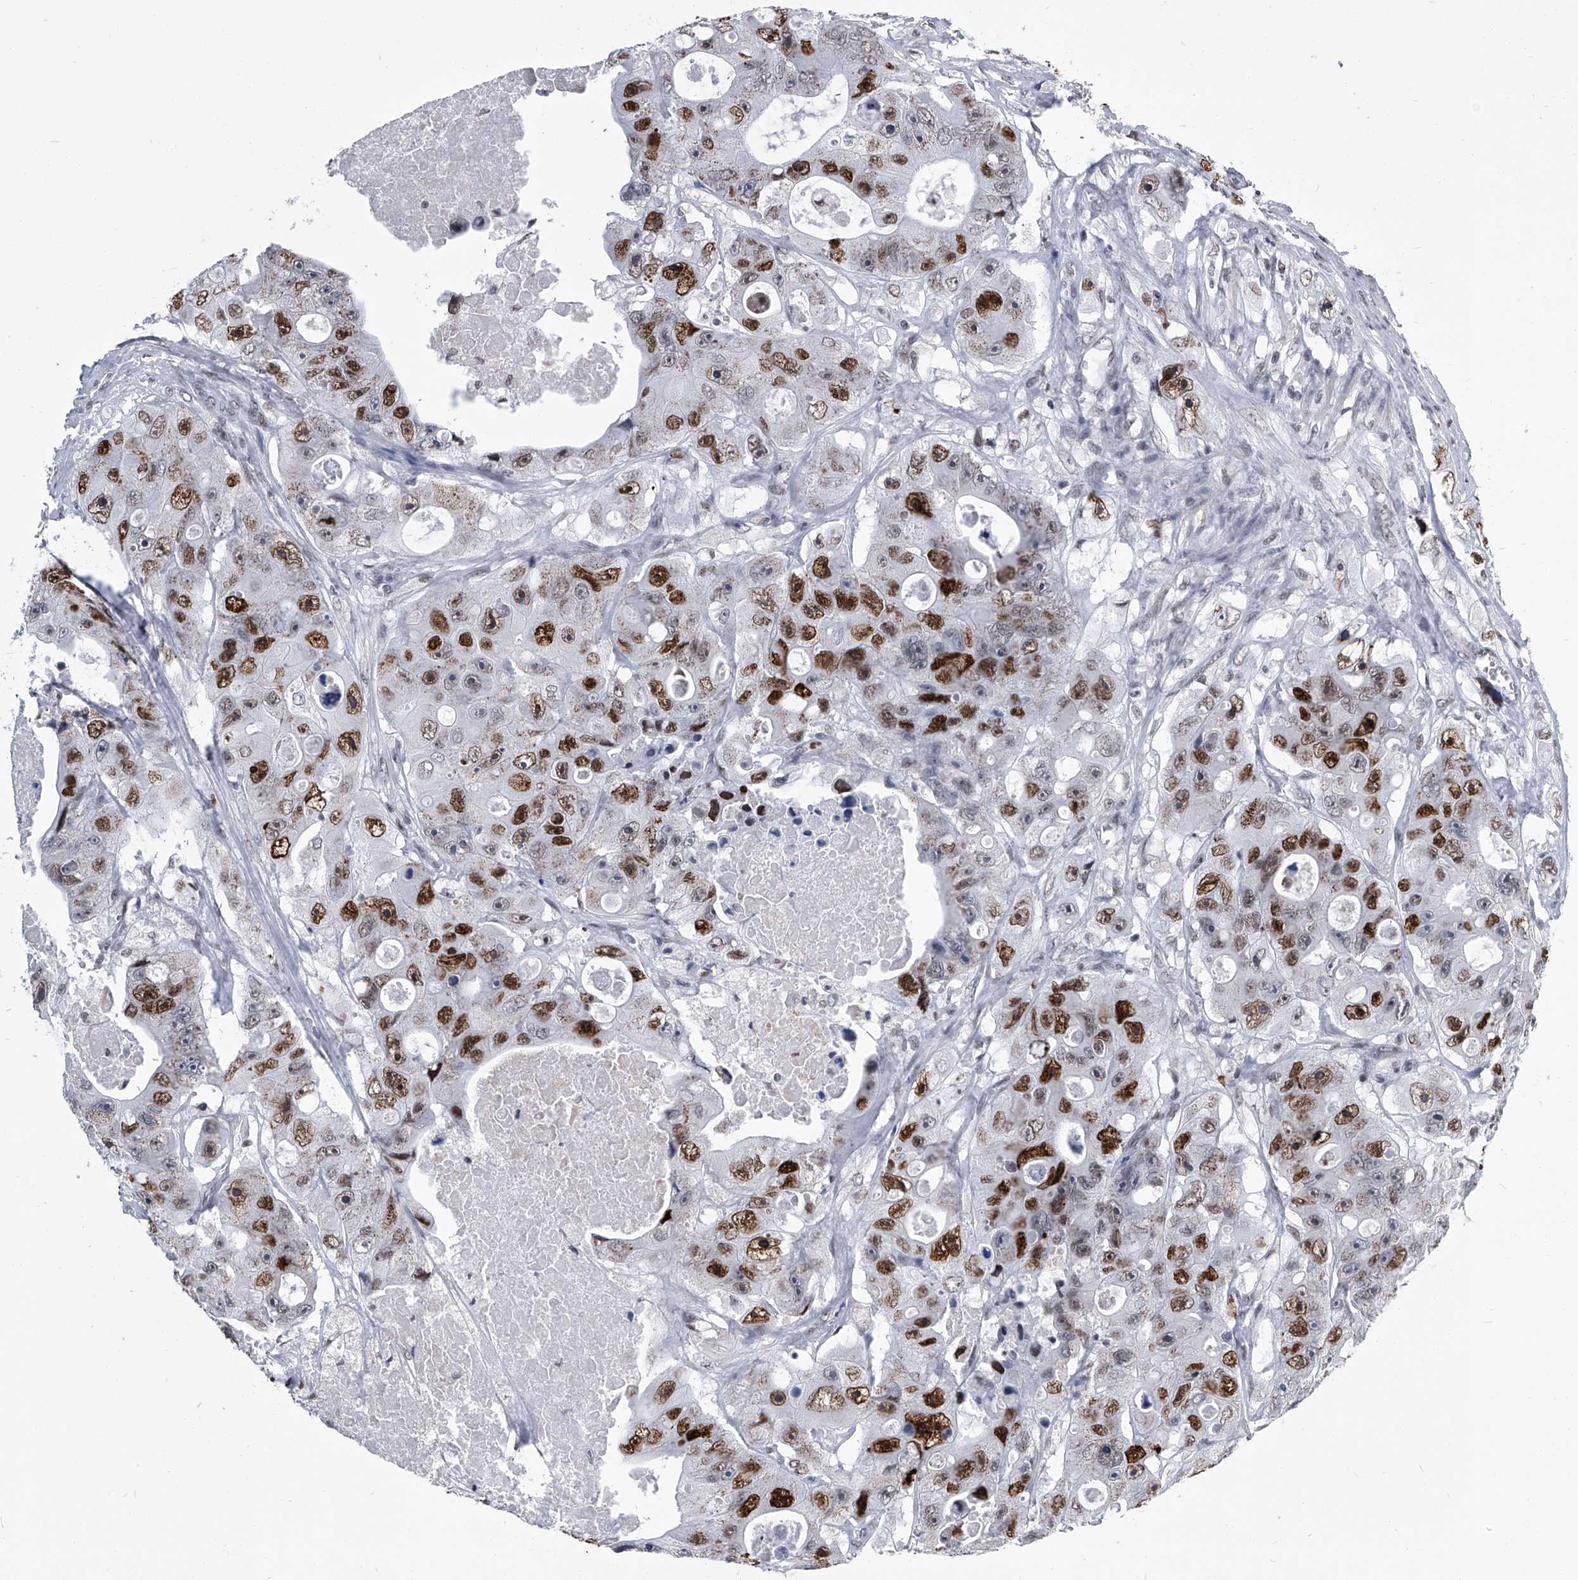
{"staining": {"intensity": "strong", "quantity": ">75%", "location": "nuclear"}, "tissue": "colorectal cancer", "cell_type": "Tumor cells", "image_type": "cancer", "snomed": [{"axis": "morphology", "description": "Adenocarcinoma, NOS"}, {"axis": "topography", "description": "Colon"}], "caption": "Protein expression analysis of colorectal adenocarcinoma displays strong nuclear staining in about >75% of tumor cells.", "gene": "SIM2", "patient": {"sex": "female", "age": 46}}